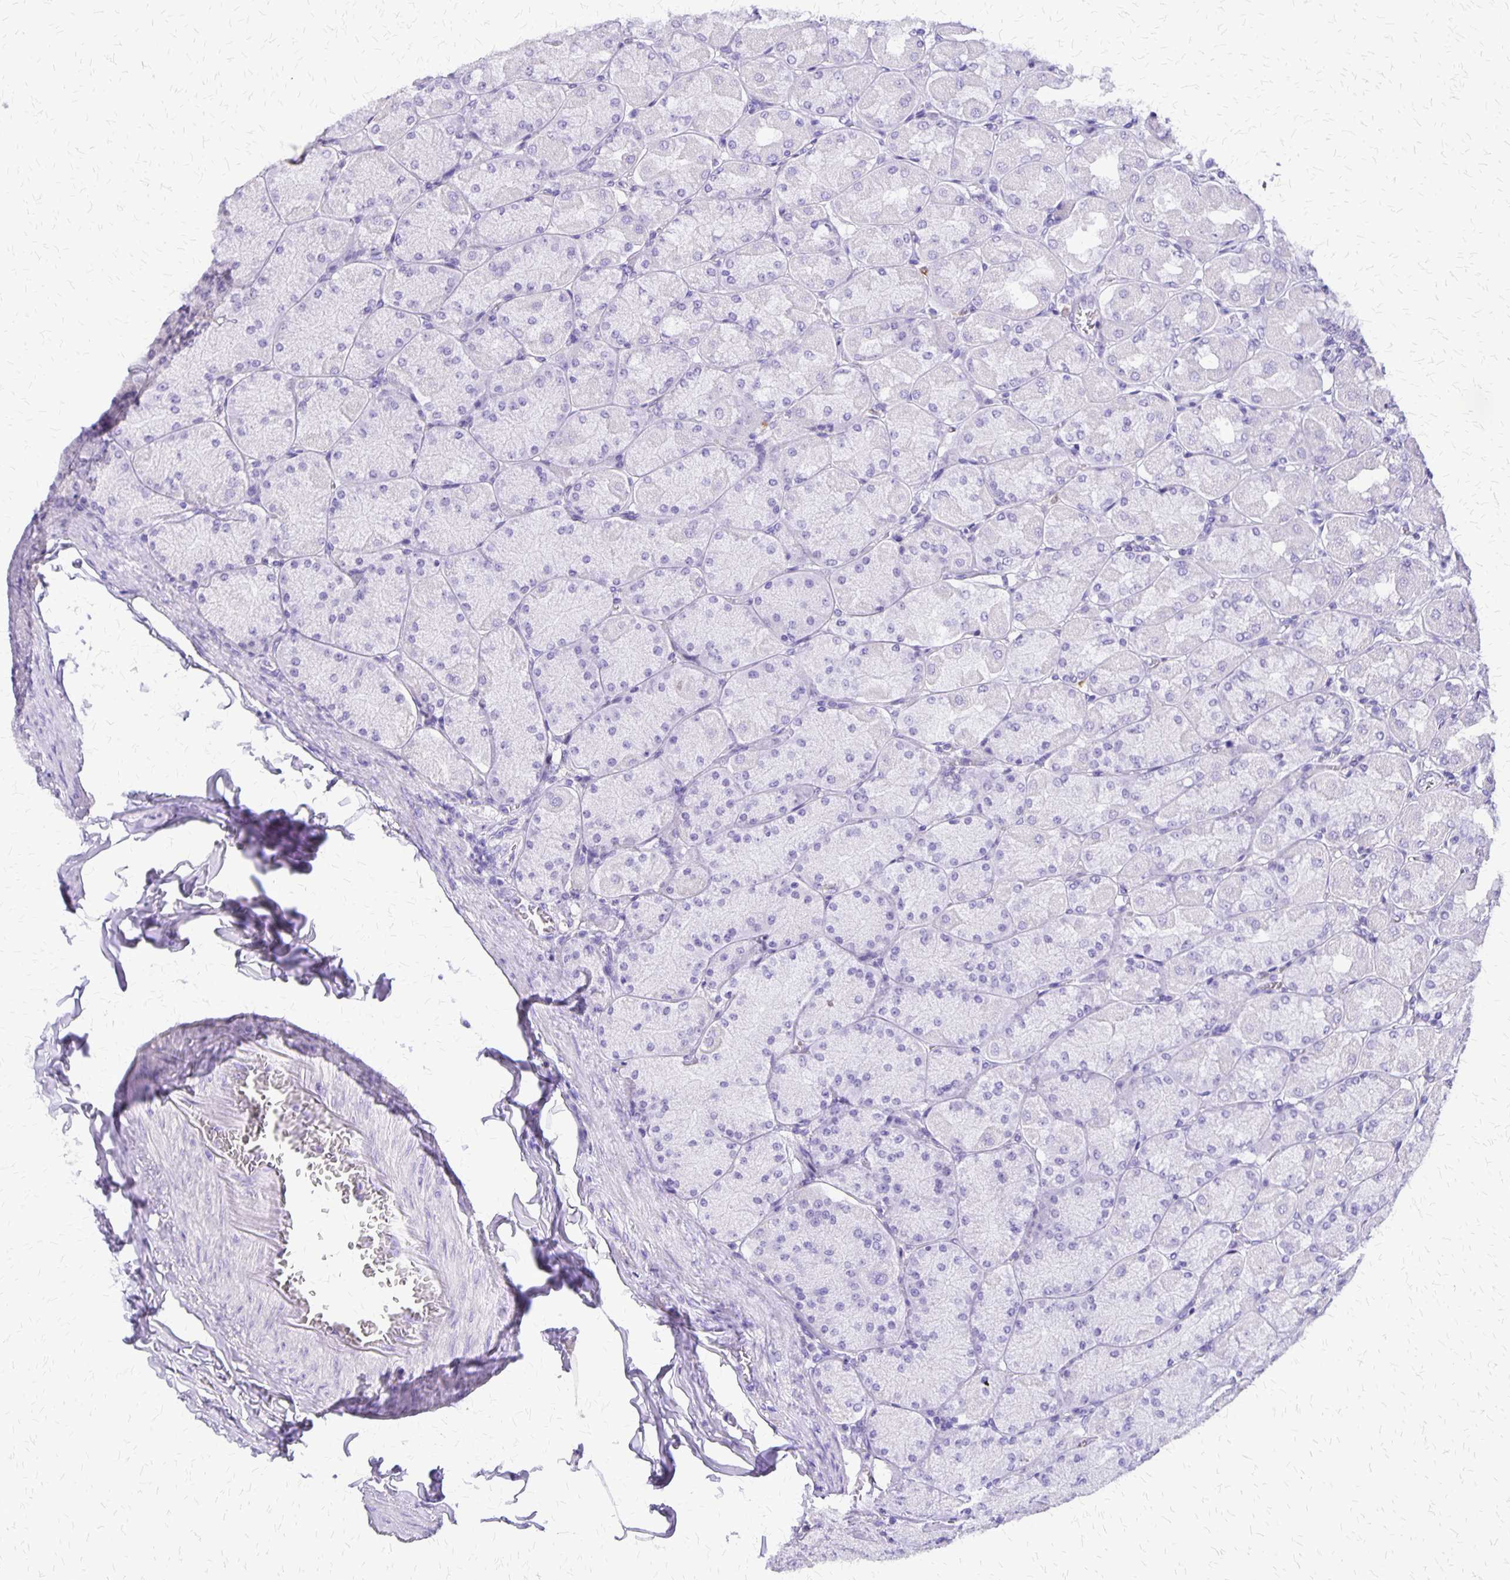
{"staining": {"intensity": "negative", "quantity": "none", "location": "none"}, "tissue": "stomach", "cell_type": "Glandular cells", "image_type": "normal", "snomed": [{"axis": "morphology", "description": "Normal tissue, NOS"}, {"axis": "topography", "description": "Stomach, upper"}], "caption": "DAB immunohistochemical staining of unremarkable human stomach exhibits no significant positivity in glandular cells.", "gene": "SLC13A2", "patient": {"sex": "female", "age": 56}}